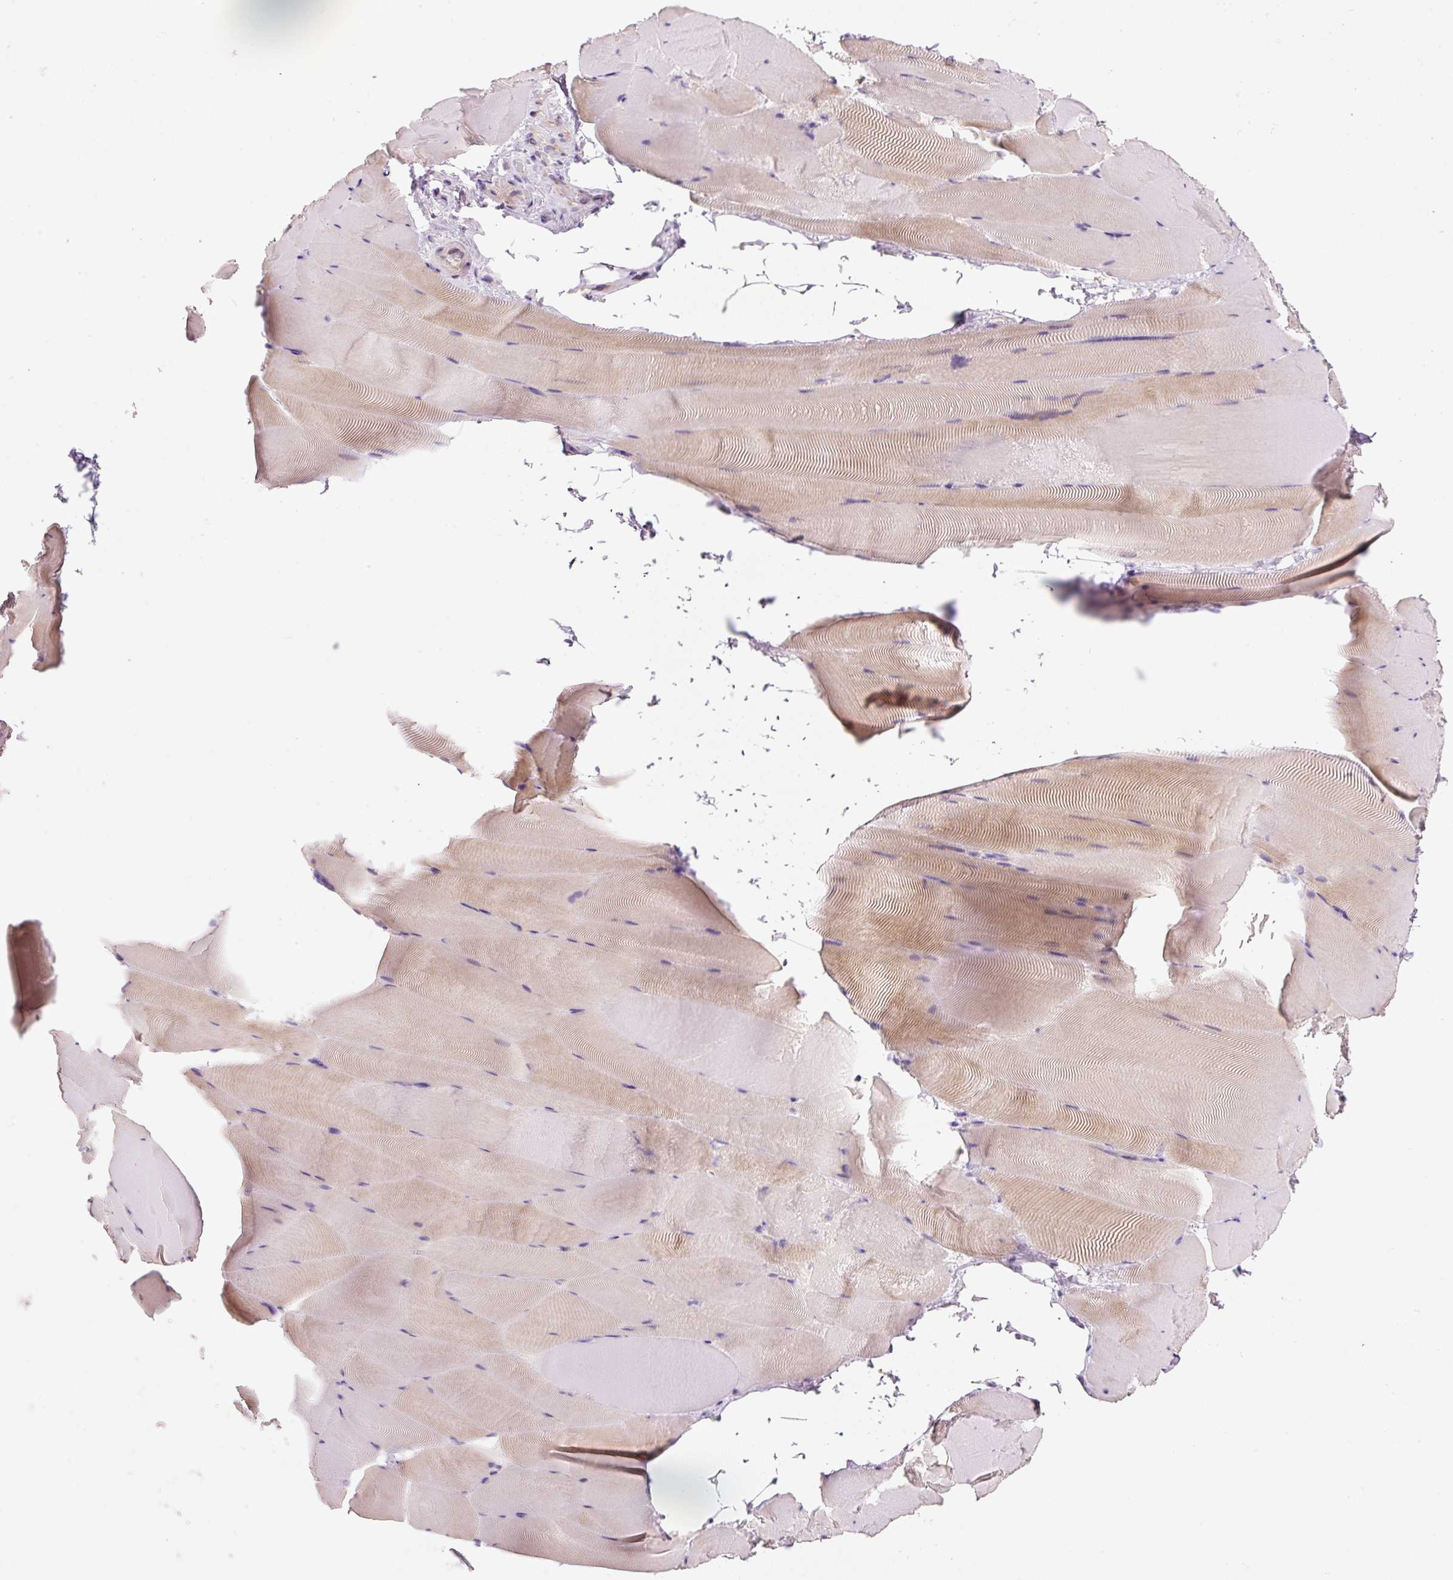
{"staining": {"intensity": "weak", "quantity": "25%-75%", "location": "cytoplasmic/membranous"}, "tissue": "skeletal muscle", "cell_type": "Myocytes", "image_type": "normal", "snomed": [{"axis": "morphology", "description": "Normal tissue, NOS"}, {"axis": "topography", "description": "Skeletal muscle"}], "caption": "Immunohistochemical staining of normal skeletal muscle demonstrates weak cytoplasmic/membranous protein staining in approximately 25%-75% of myocytes.", "gene": "HAX1", "patient": {"sex": "female", "age": 64}}